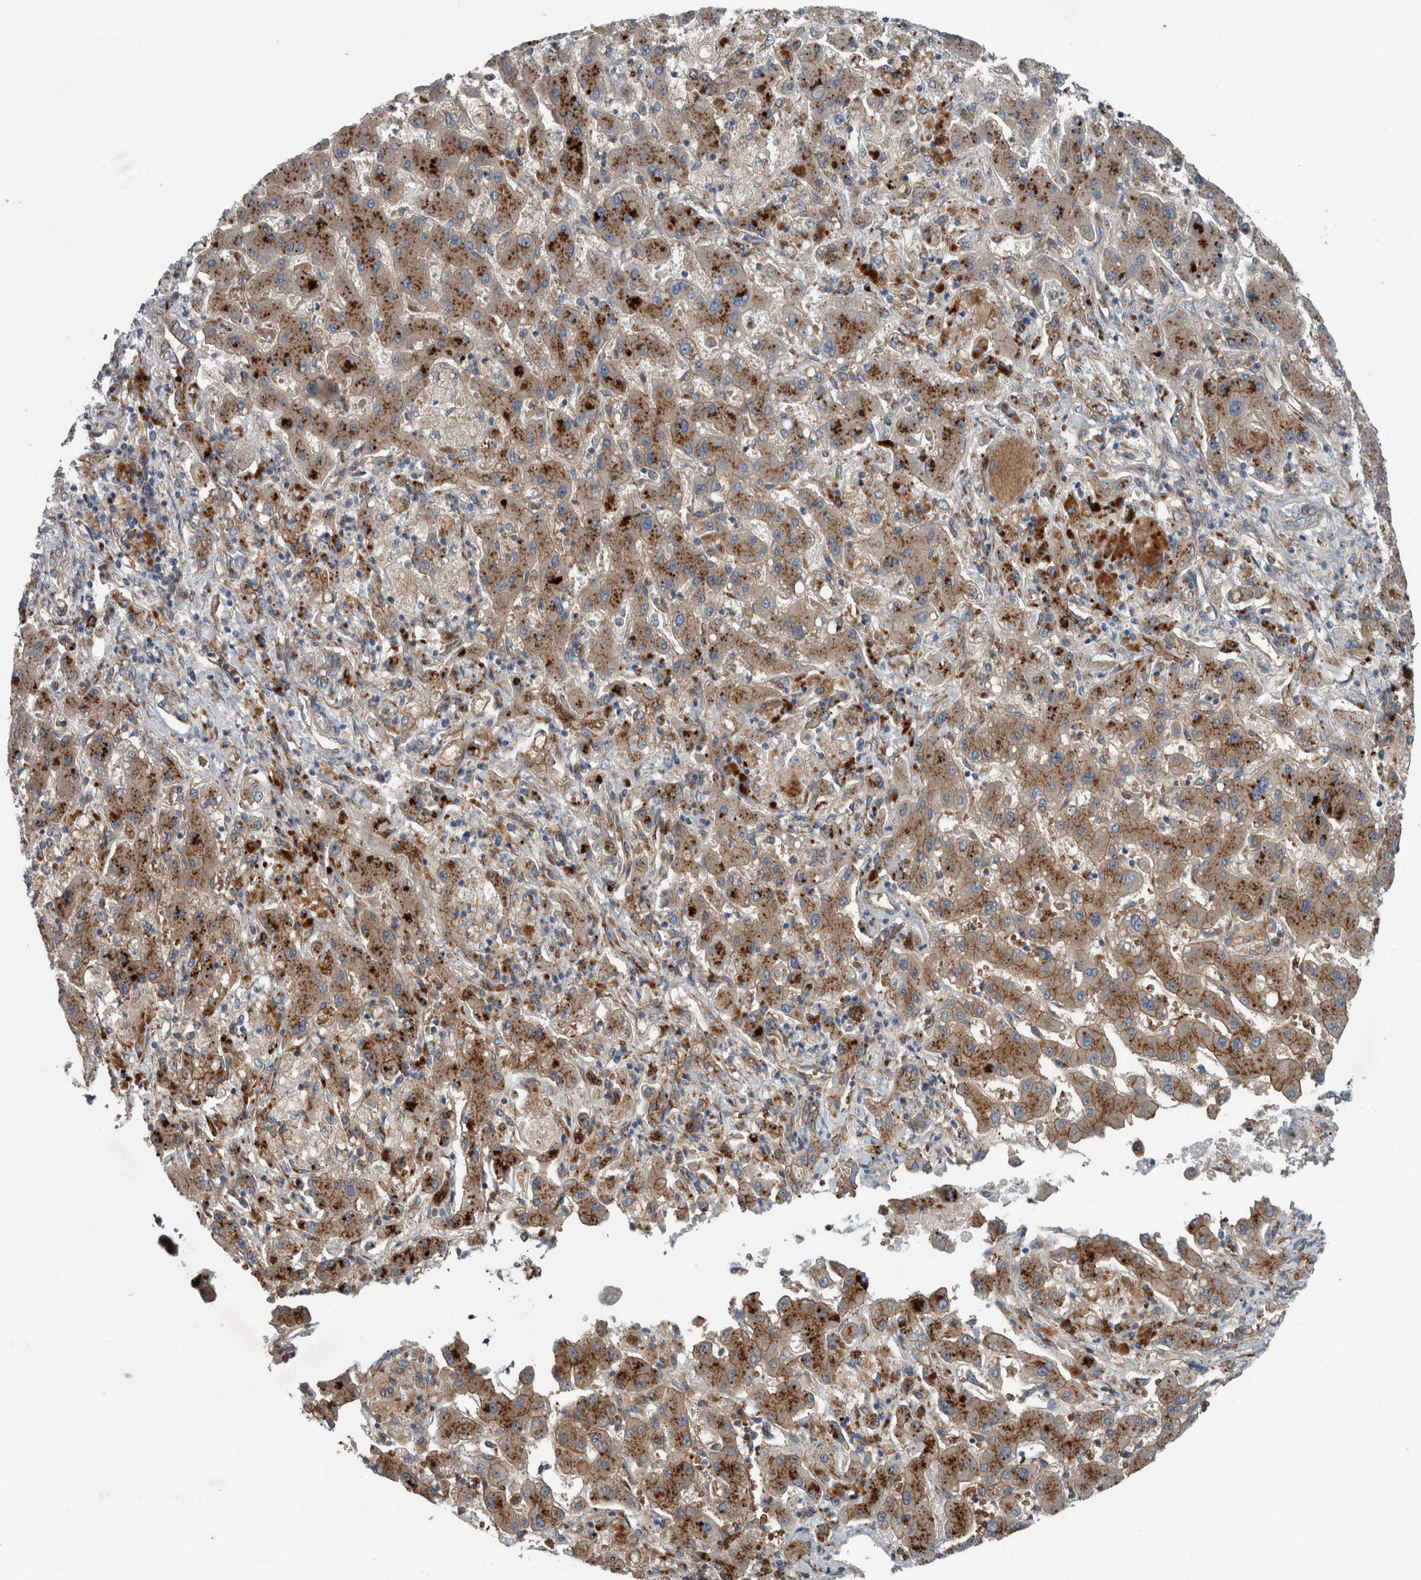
{"staining": {"intensity": "strong", "quantity": ">75%", "location": "cytoplasmic/membranous"}, "tissue": "liver cancer", "cell_type": "Tumor cells", "image_type": "cancer", "snomed": [{"axis": "morphology", "description": "Cholangiocarcinoma"}, {"axis": "topography", "description": "Liver"}], "caption": "The image reveals immunohistochemical staining of liver cholangiocarcinoma. There is strong cytoplasmic/membranous staining is identified in approximately >75% of tumor cells. (DAB (3,3'-diaminobenzidine) = brown stain, brightfield microscopy at high magnification).", "gene": "GLT8D2", "patient": {"sex": "male", "age": 50}}